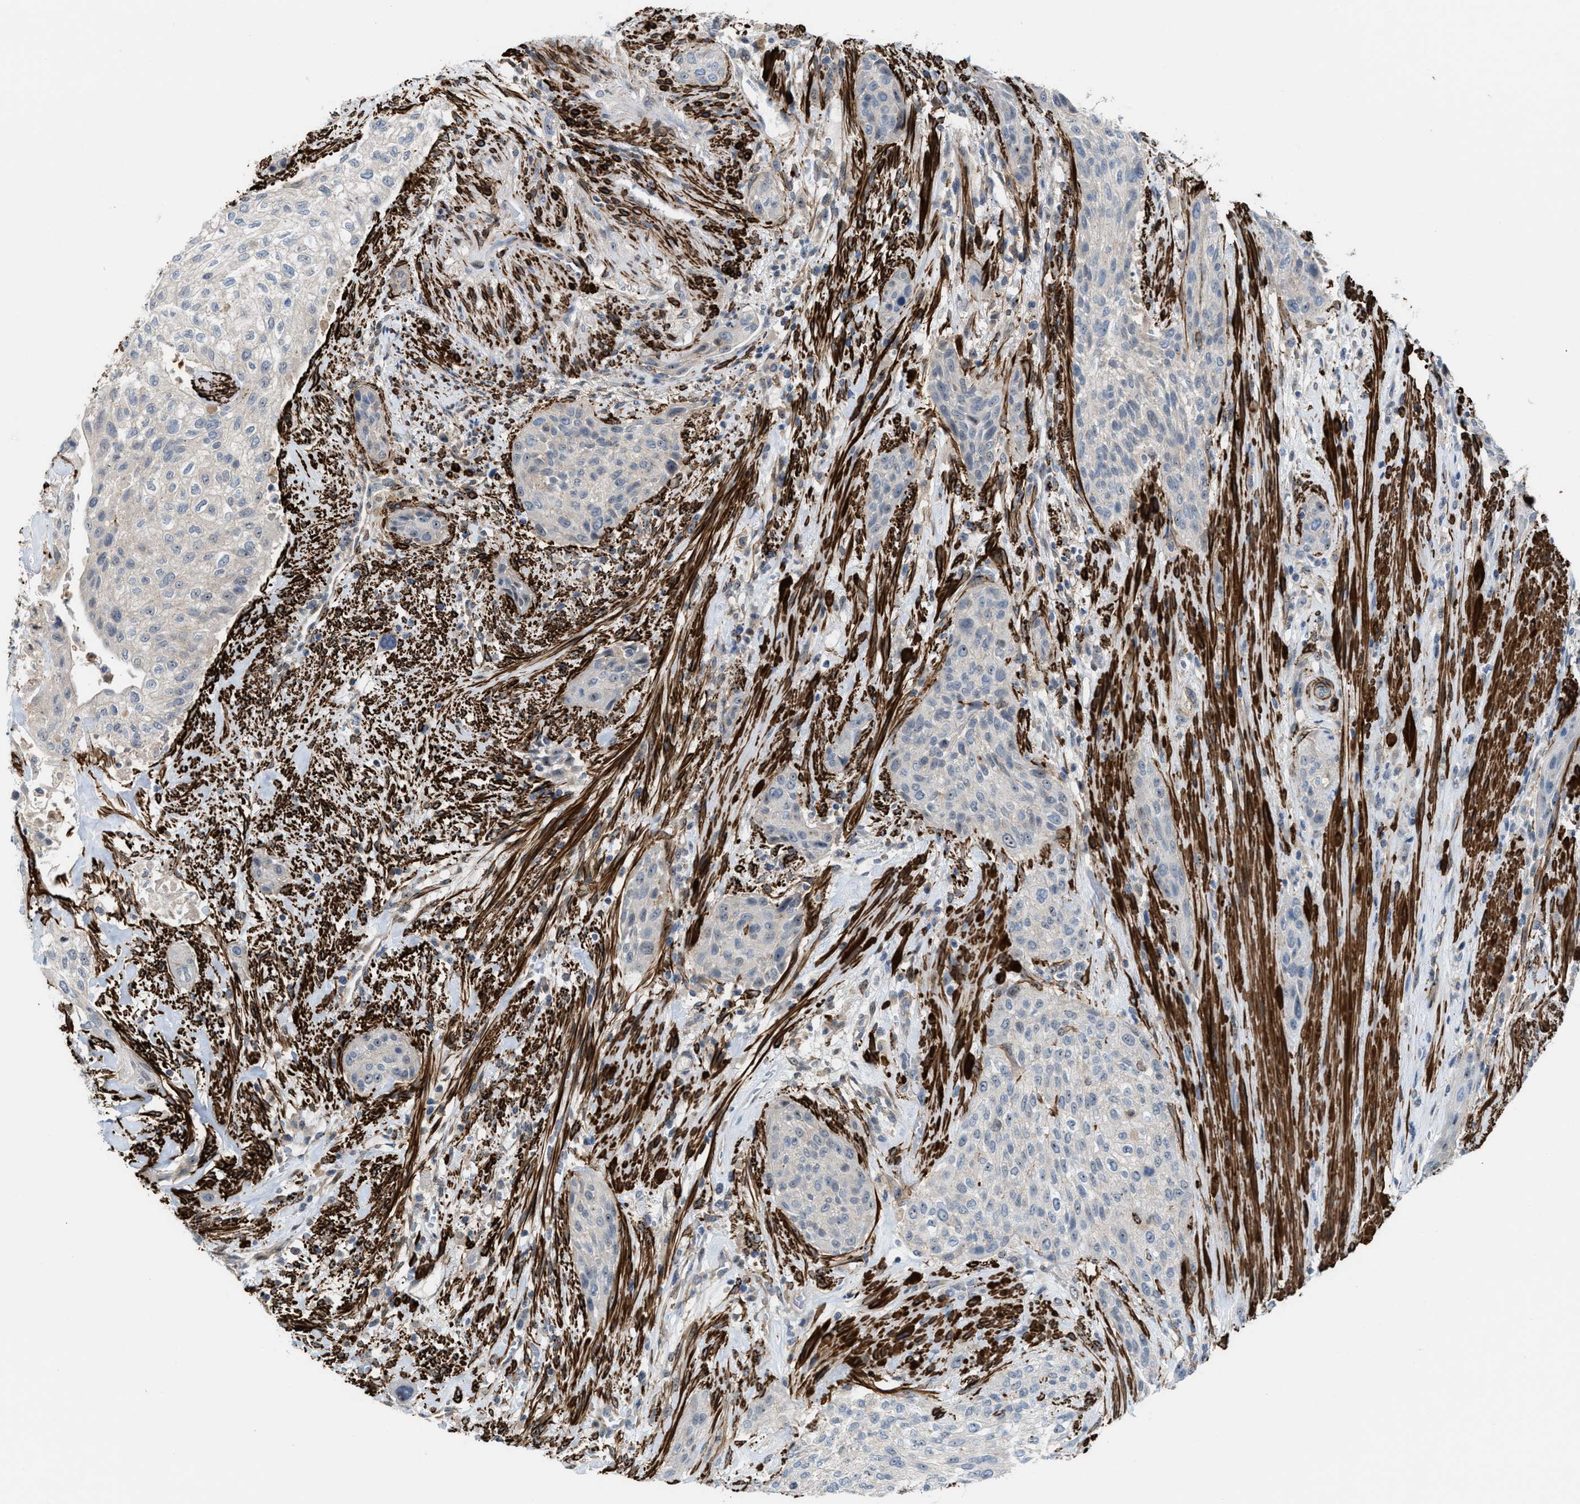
{"staining": {"intensity": "negative", "quantity": "none", "location": "none"}, "tissue": "urothelial cancer", "cell_type": "Tumor cells", "image_type": "cancer", "snomed": [{"axis": "morphology", "description": "Urothelial carcinoma, Low grade"}, {"axis": "morphology", "description": "Urothelial carcinoma, High grade"}, {"axis": "topography", "description": "Urinary bladder"}], "caption": "The micrograph reveals no staining of tumor cells in high-grade urothelial carcinoma. The staining was performed using DAB (3,3'-diaminobenzidine) to visualize the protein expression in brown, while the nuclei were stained in blue with hematoxylin (Magnification: 20x).", "gene": "NQO2", "patient": {"sex": "male", "age": 35}}